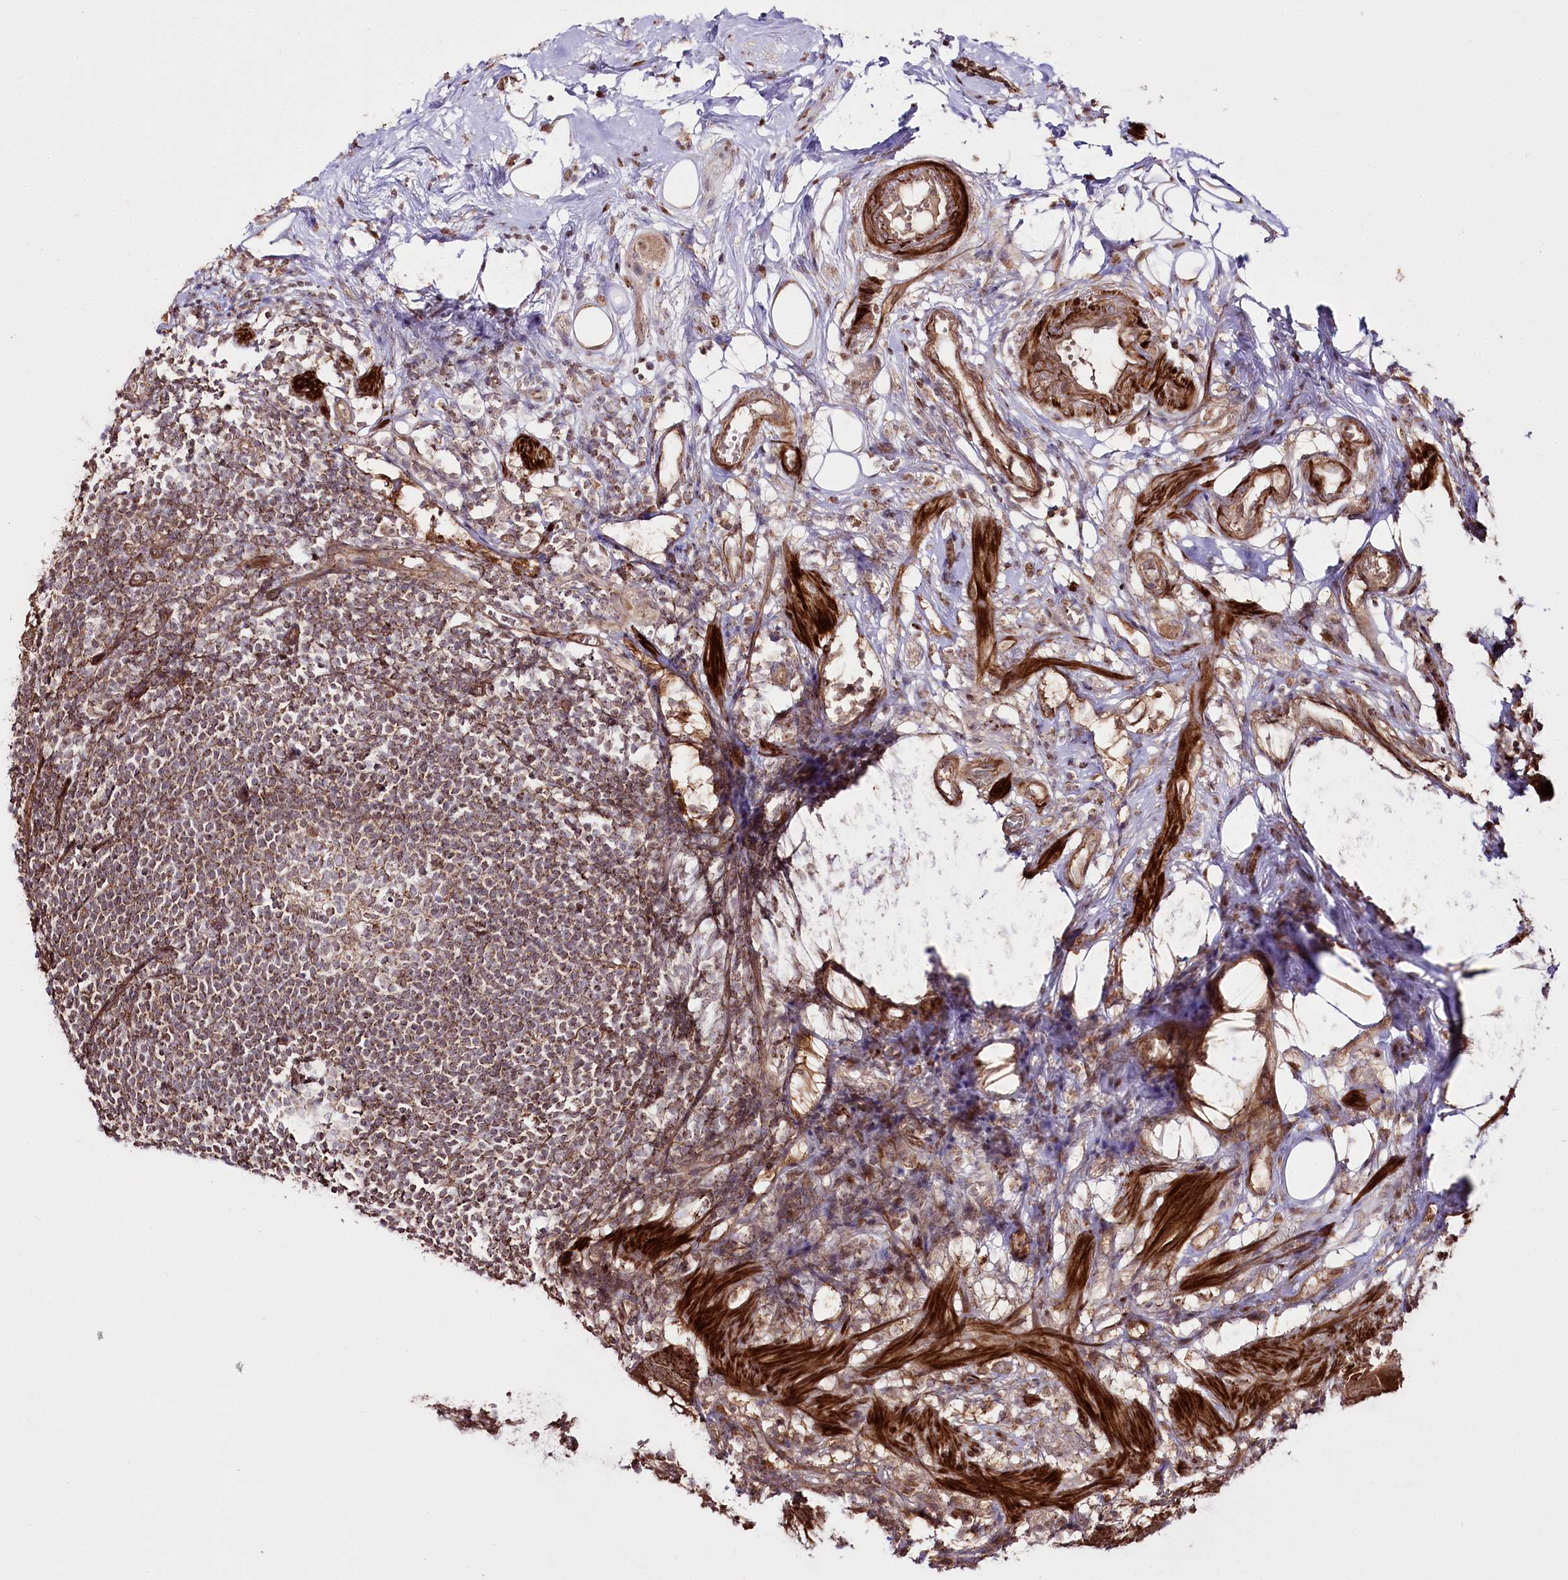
{"staining": {"intensity": "moderate", "quantity": ">75%", "location": "cytoplasmic/membranous"}, "tissue": "appendix", "cell_type": "Glandular cells", "image_type": "normal", "snomed": [{"axis": "morphology", "description": "Normal tissue, NOS"}, {"axis": "topography", "description": "Appendix"}], "caption": "Brown immunohistochemical staining in normal human appendix reveals moderate cytoplasmic/membranous positivity in approximately >75% of glandular cells. (IHC, brightfield microscopy, high magnification).", "gene": "REXO2", "patient": {"sex": "female", "age": 62}}